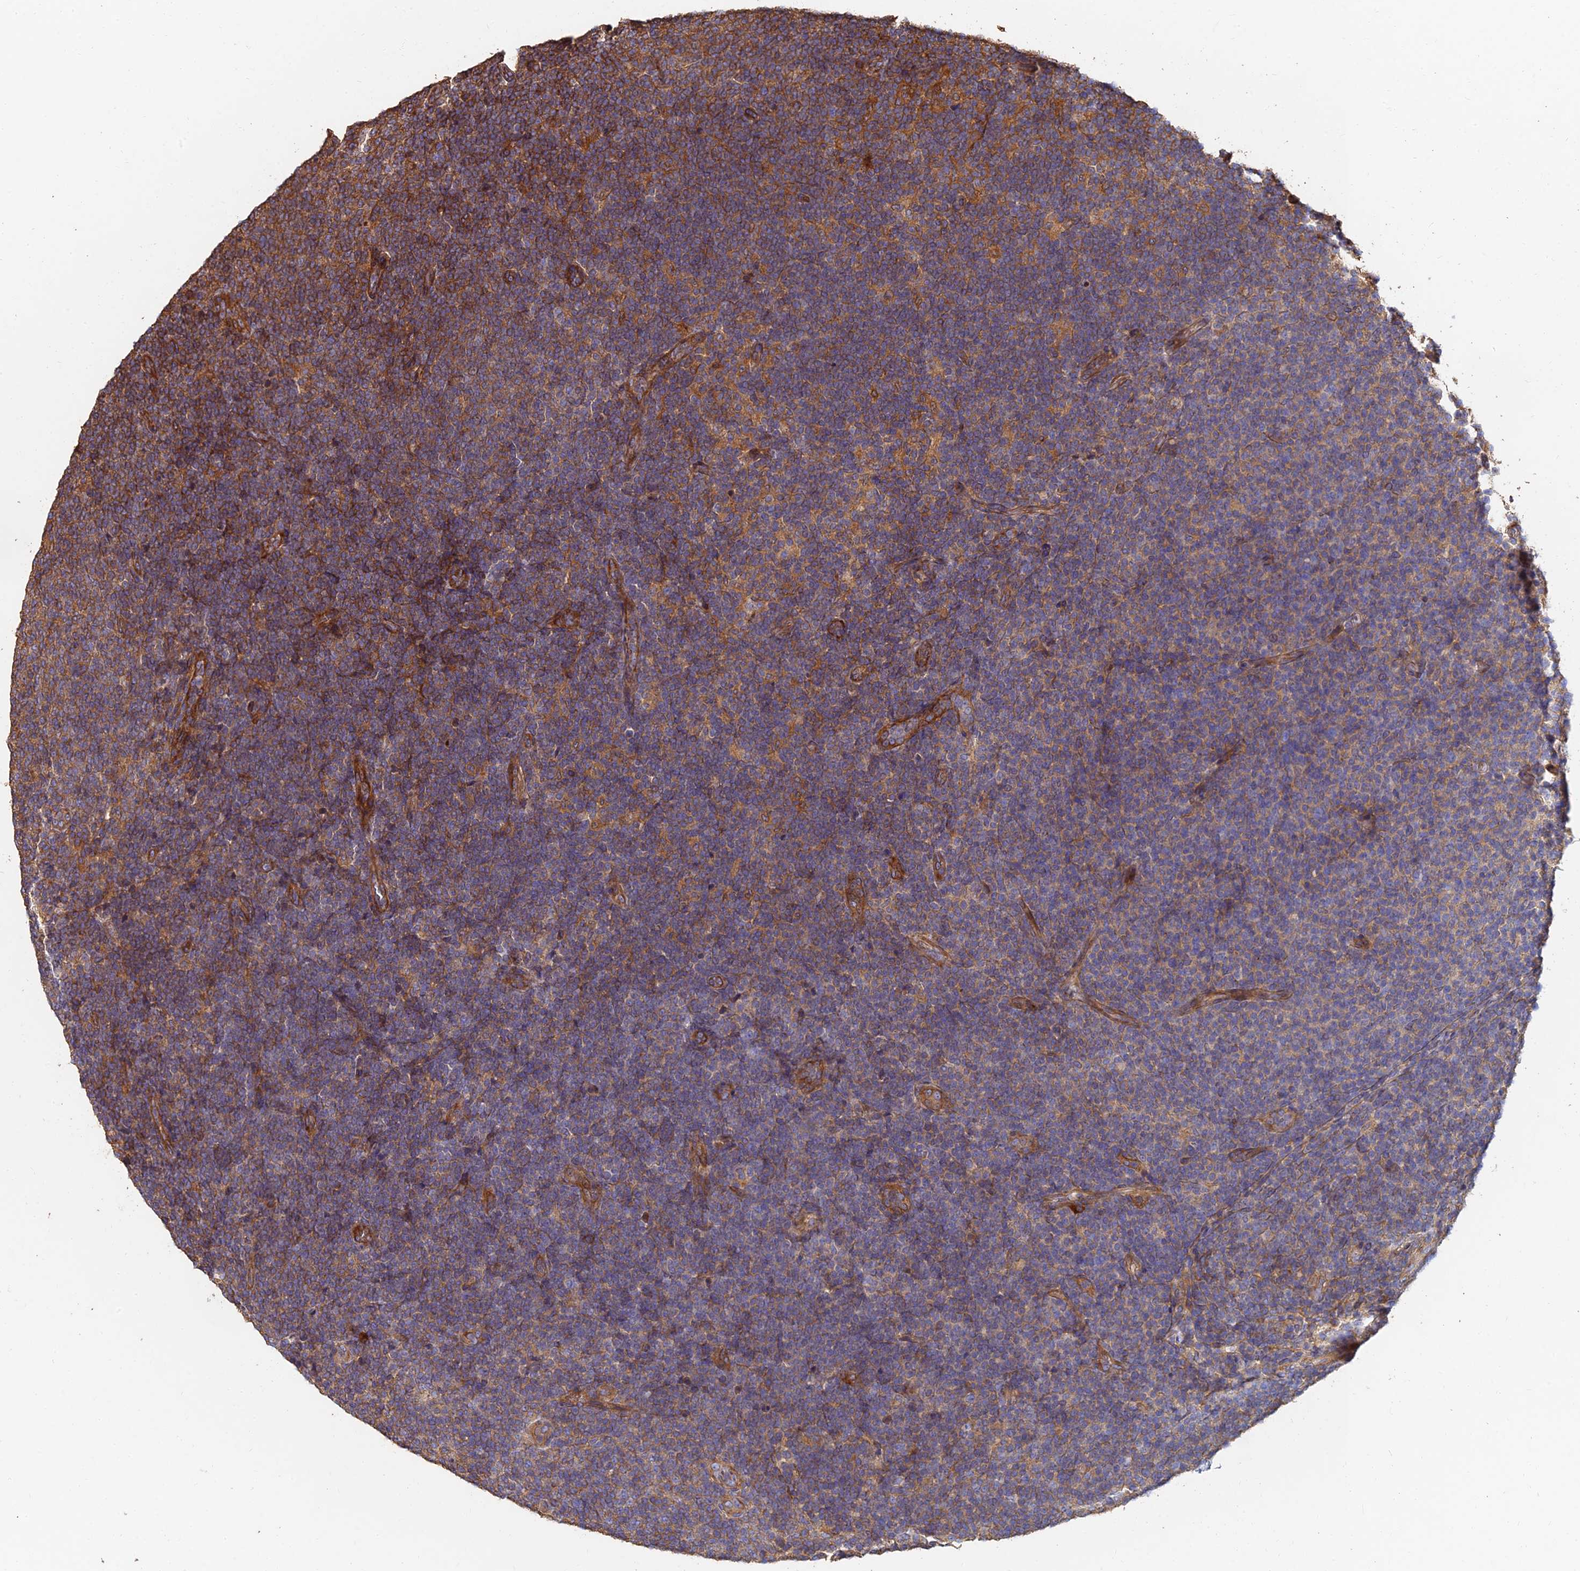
{"staining": {"intensity": "weak", "quantity": ">75%", "location": "cytoplasmic/membranous"}, "tissue": "lymphoma", "cell_type": "Tumor cells", "image_type": "cancer", "snomed": [{"axis": "morphology", "description": "Malignant lymphoma, non-Hodgkin's type, Low grade"}, {"axis": "topography", "description": "Lymph node"}], "caption": "Brown immunohistochemical staining in lymphoma reveals weak cytoplasmic/membranous staining in approximately >75% of tumor cells.", "gene": "EXT1", "patient": {"sex": "male", "age": 66}}